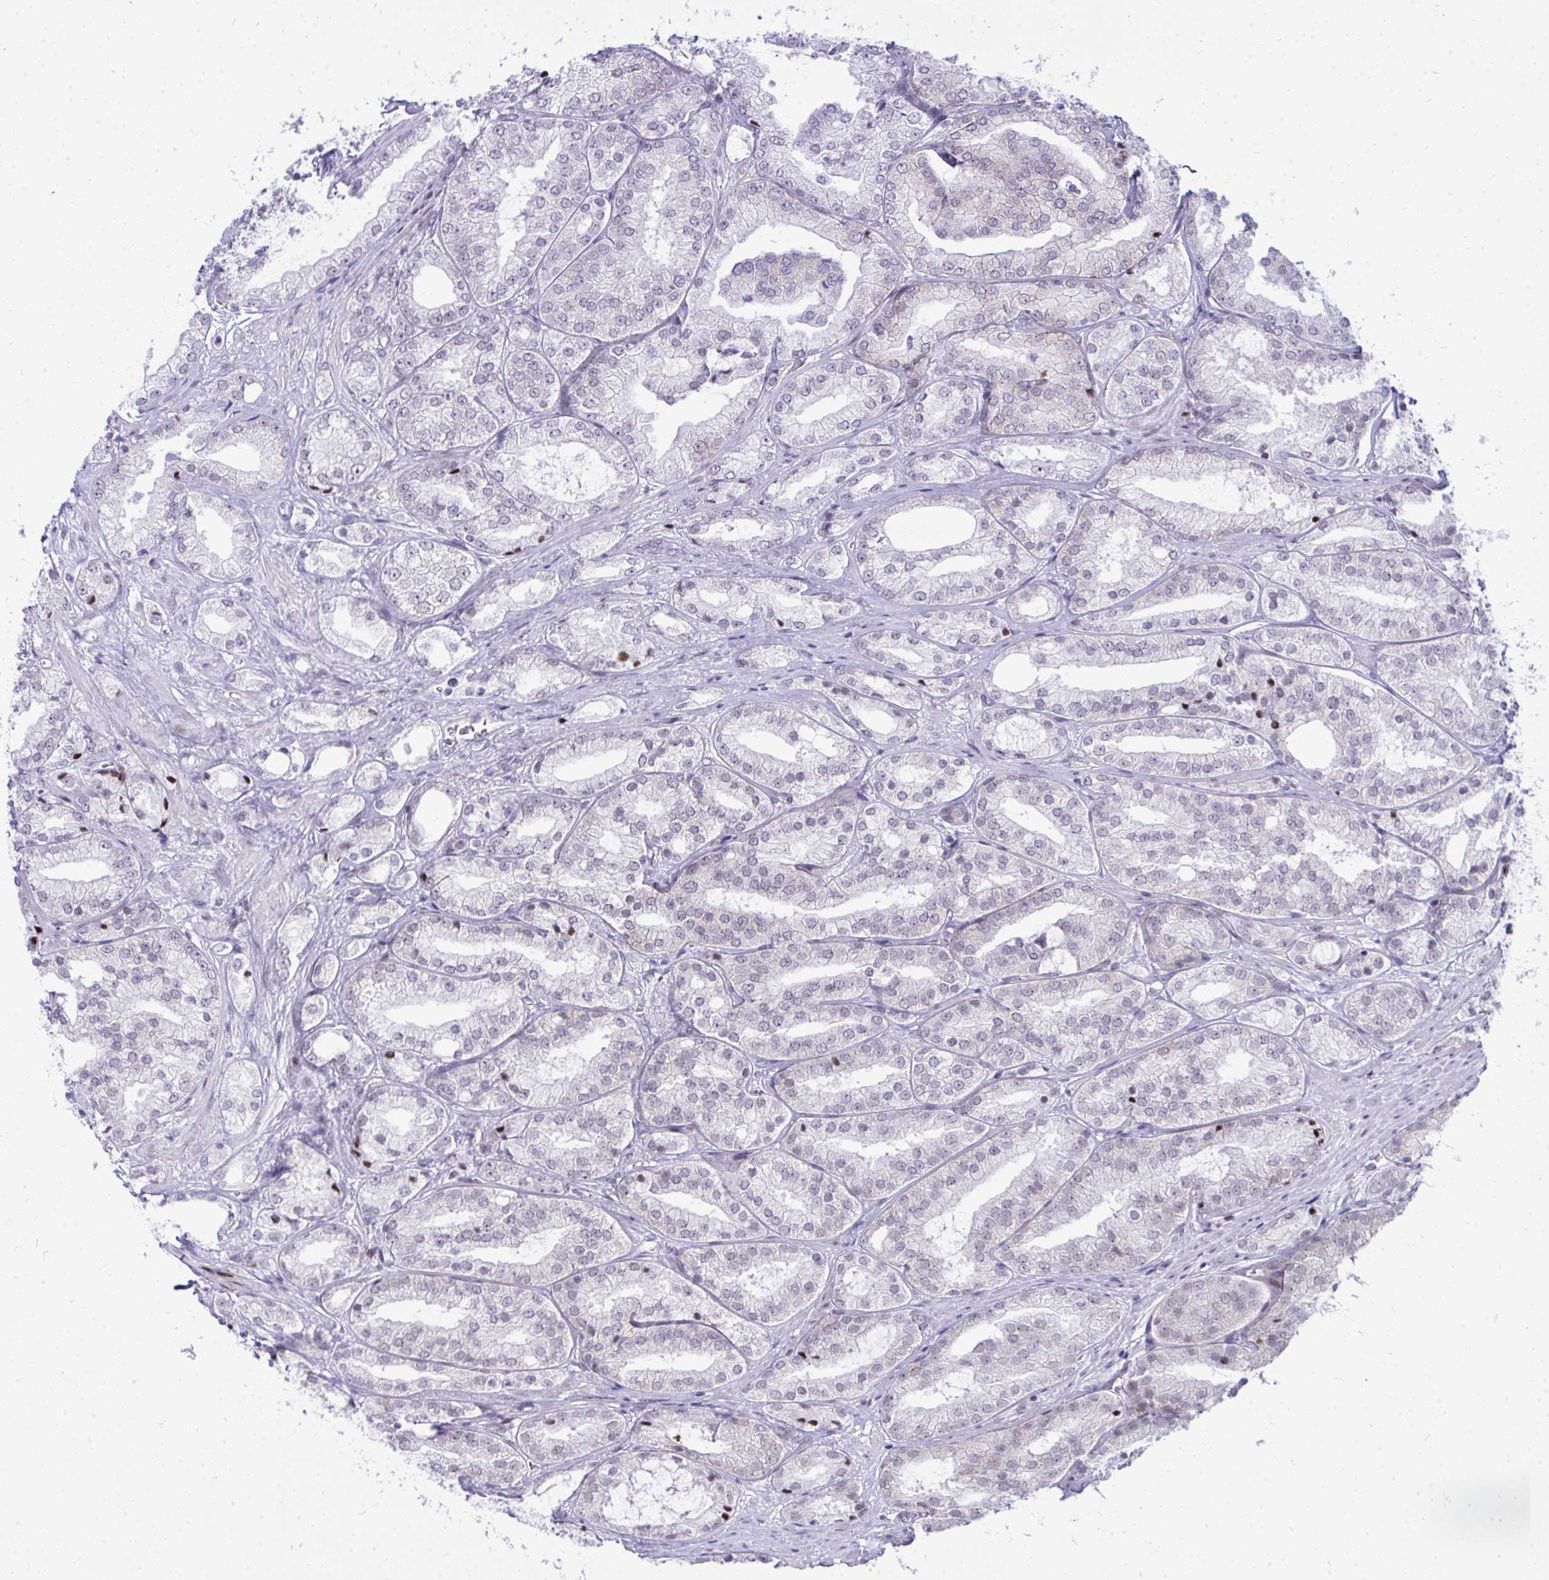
{"staining": {"intensity": "moderate", "quantity": "<25%", "location": "nuclear"}, "tissue": "prostate cancer", "cell_type": "Tumor cells", "image_type": "cancer", "snomed": [{"axis": "morphology", "description": "Adenocarcinoma, High grade"}, {"axis": "topography", "description": "Prostate"}], "caption": "DAB (3,3'-diaminobenzidine) immunohistochemical staining of human adenocarcinoma (high-grade) (prostate) exhibits moderate nuclear protein staining in approximately <25% of tumor cells.", "gene": "GLDN", "patient": {"sex": "male", "age": 68}}